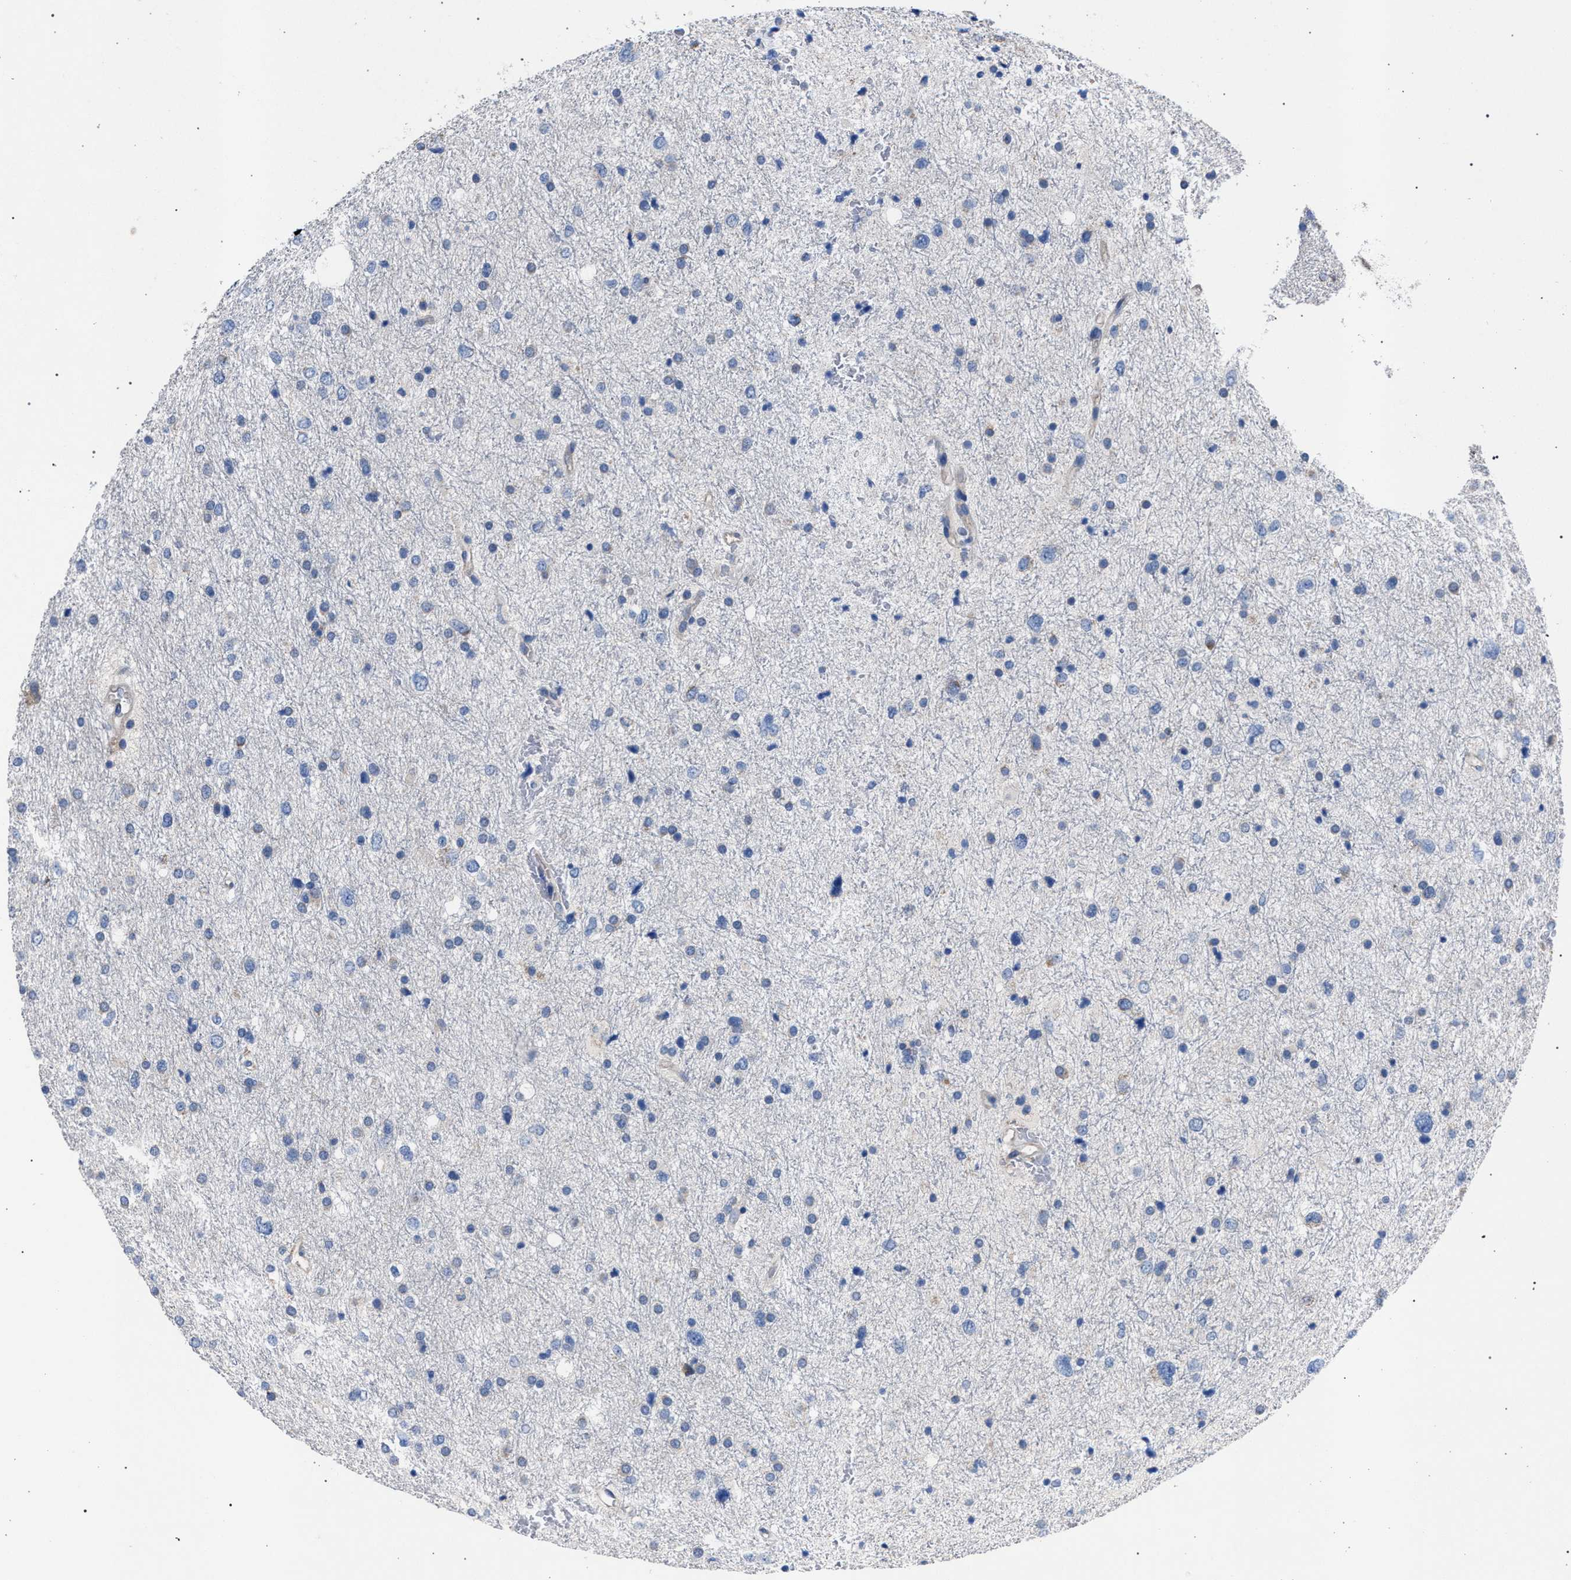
{"staining": {"intensity": "negative", "quantity": "none", "location": "none"}, "tissue": "glioma", "cell_type": "Tumor cells", "image_type": "cancer", "snomed": [{"axis": "morphology", "description": "Glioma, malignant, Low grade"}, {"axis": "topography", "description": "Brain"}], "caption": "This is an IHC image of glioma. There is no staining in tumor cells.", "gene": "CRYZ", "patient": {"sex": "female", "age": 37}}